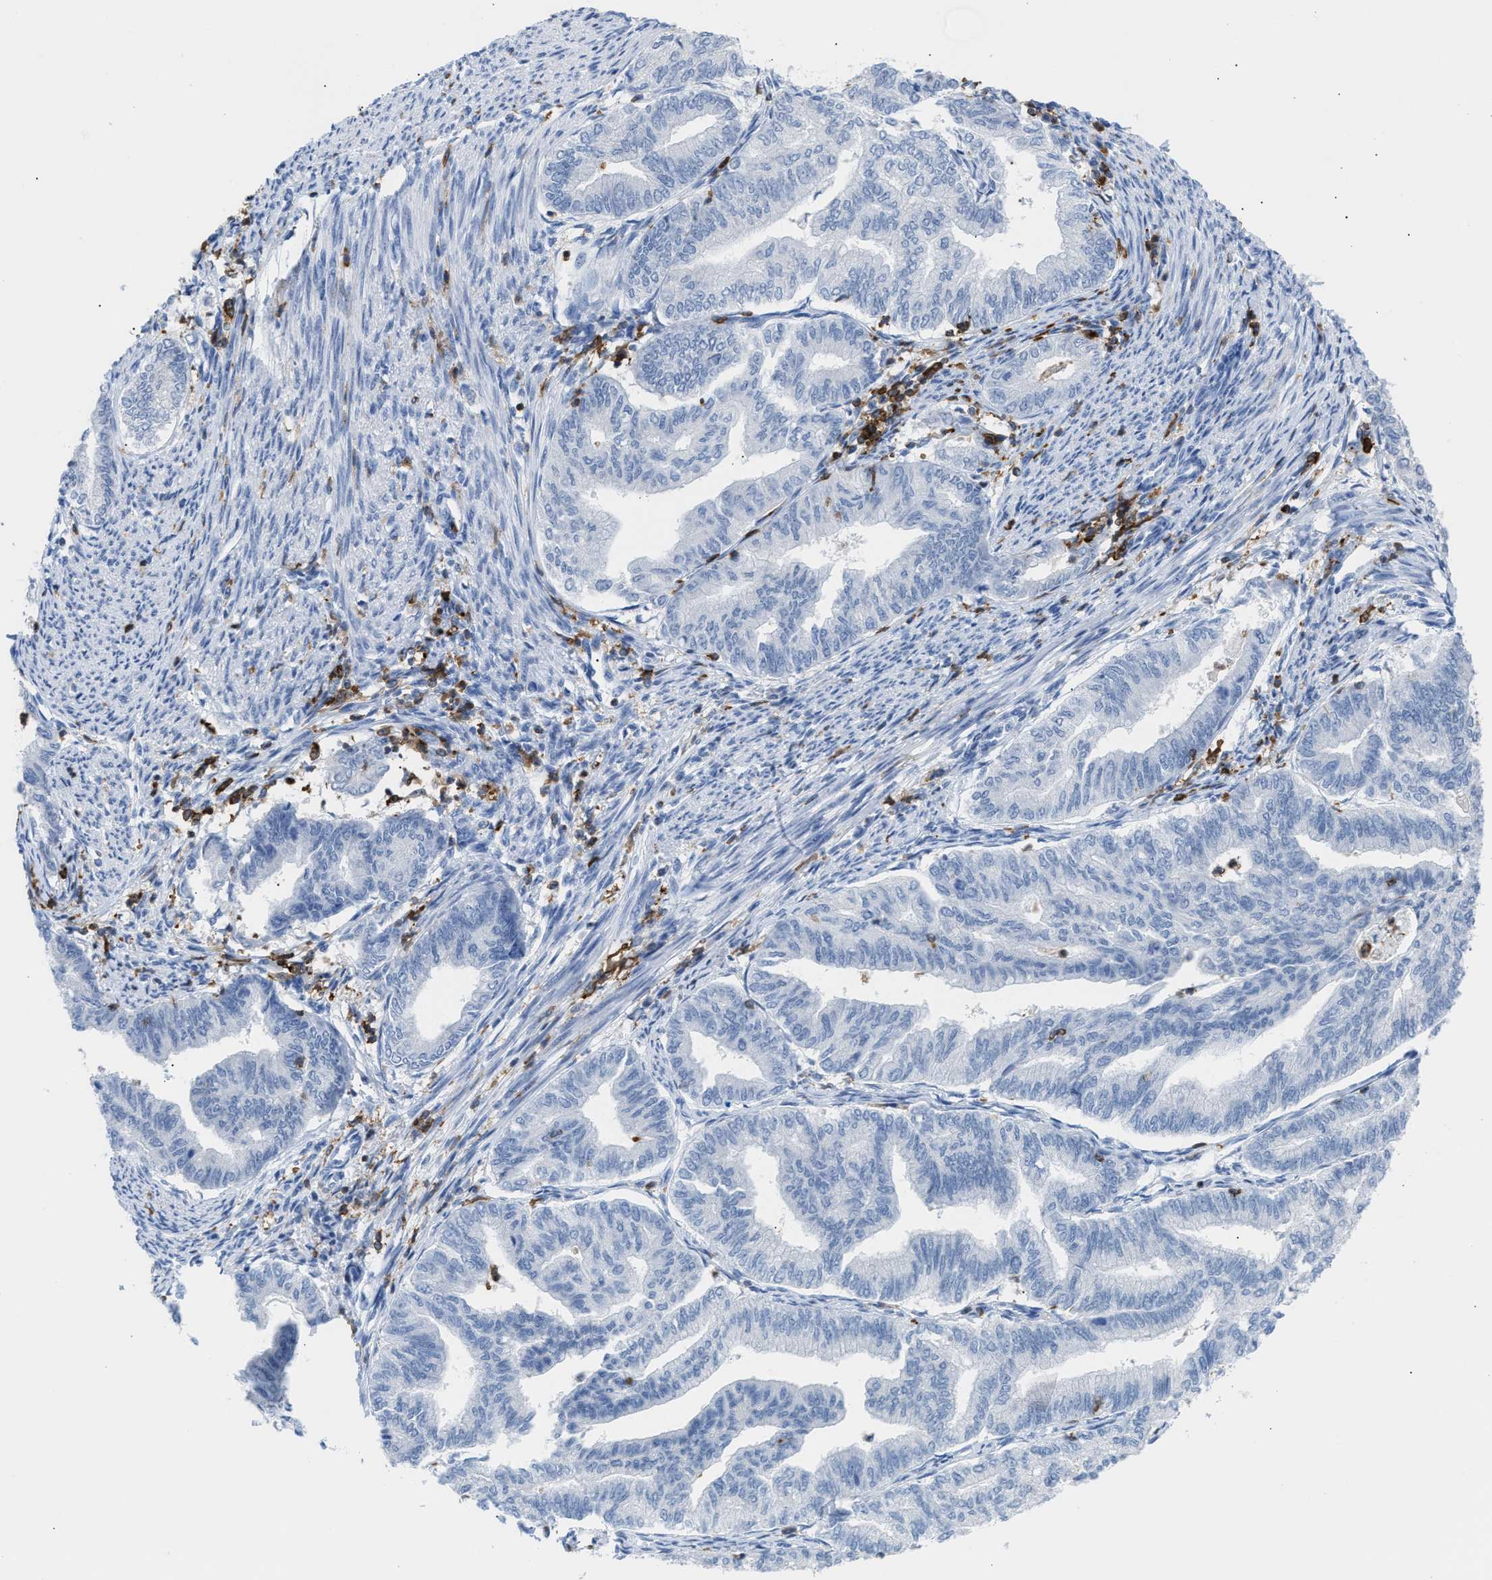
{"staining": {"intensity": "negative", "quantity": "none", "location": "none"}, "tissue": "endometrial cancer", "cell_type": "Tumor cells", "image_type": "cancer", "snomed": [{"axis": "morphology", "description": "Adenocarcinoma, NOS"}, {"axis": "topography", "description": "Endometrium"}], "caption": "High power microscopy image of an immunohistochemistry (IHC) photomicrograph of adenocarcinoma (endometrial), revealing no significant positivity in tumor cells.", "gene": "LCP1", "patient": {"sex": "female", "age": 79}}